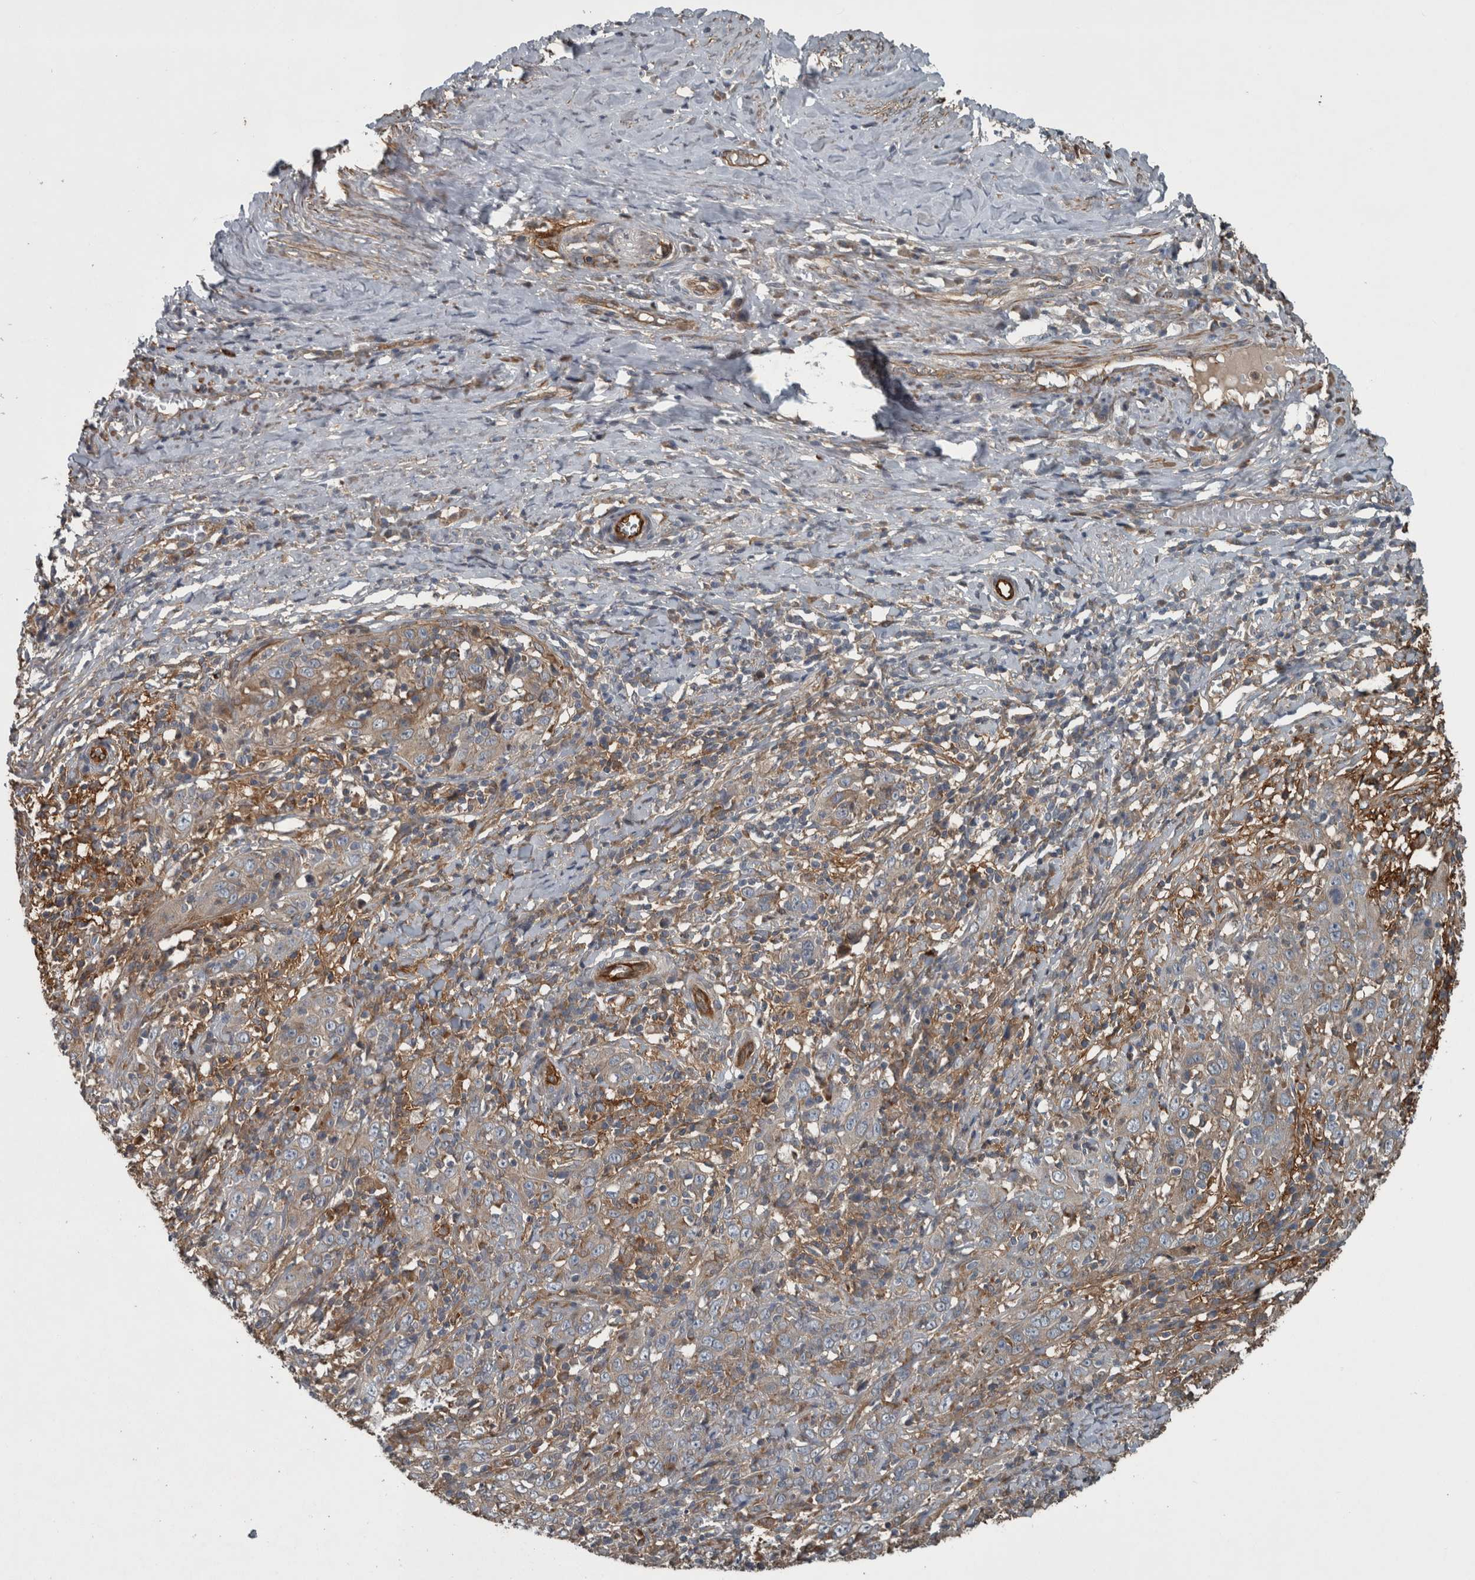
{"staining": {"intensity": "weak", "quantity": "<25%", "location": "cytoplasmic/membranous"}, "tissue": "cervical cancer", "cell_type": "Tumor cells", "image_type": "cancer", "snomed": [{"axis": "morphology", "description": "Squamous cell carcinoma, NOS"}, {"axis": "topography", "description": "Cervix"}], "caption": "A high-resolution image shows immunohistochemistry (IHC) staining of cervical cancer, which demonstrates no significant expression in tumor cells.", "gene": "EXOC8", "patient": {"sex": "female", "age": 46}}